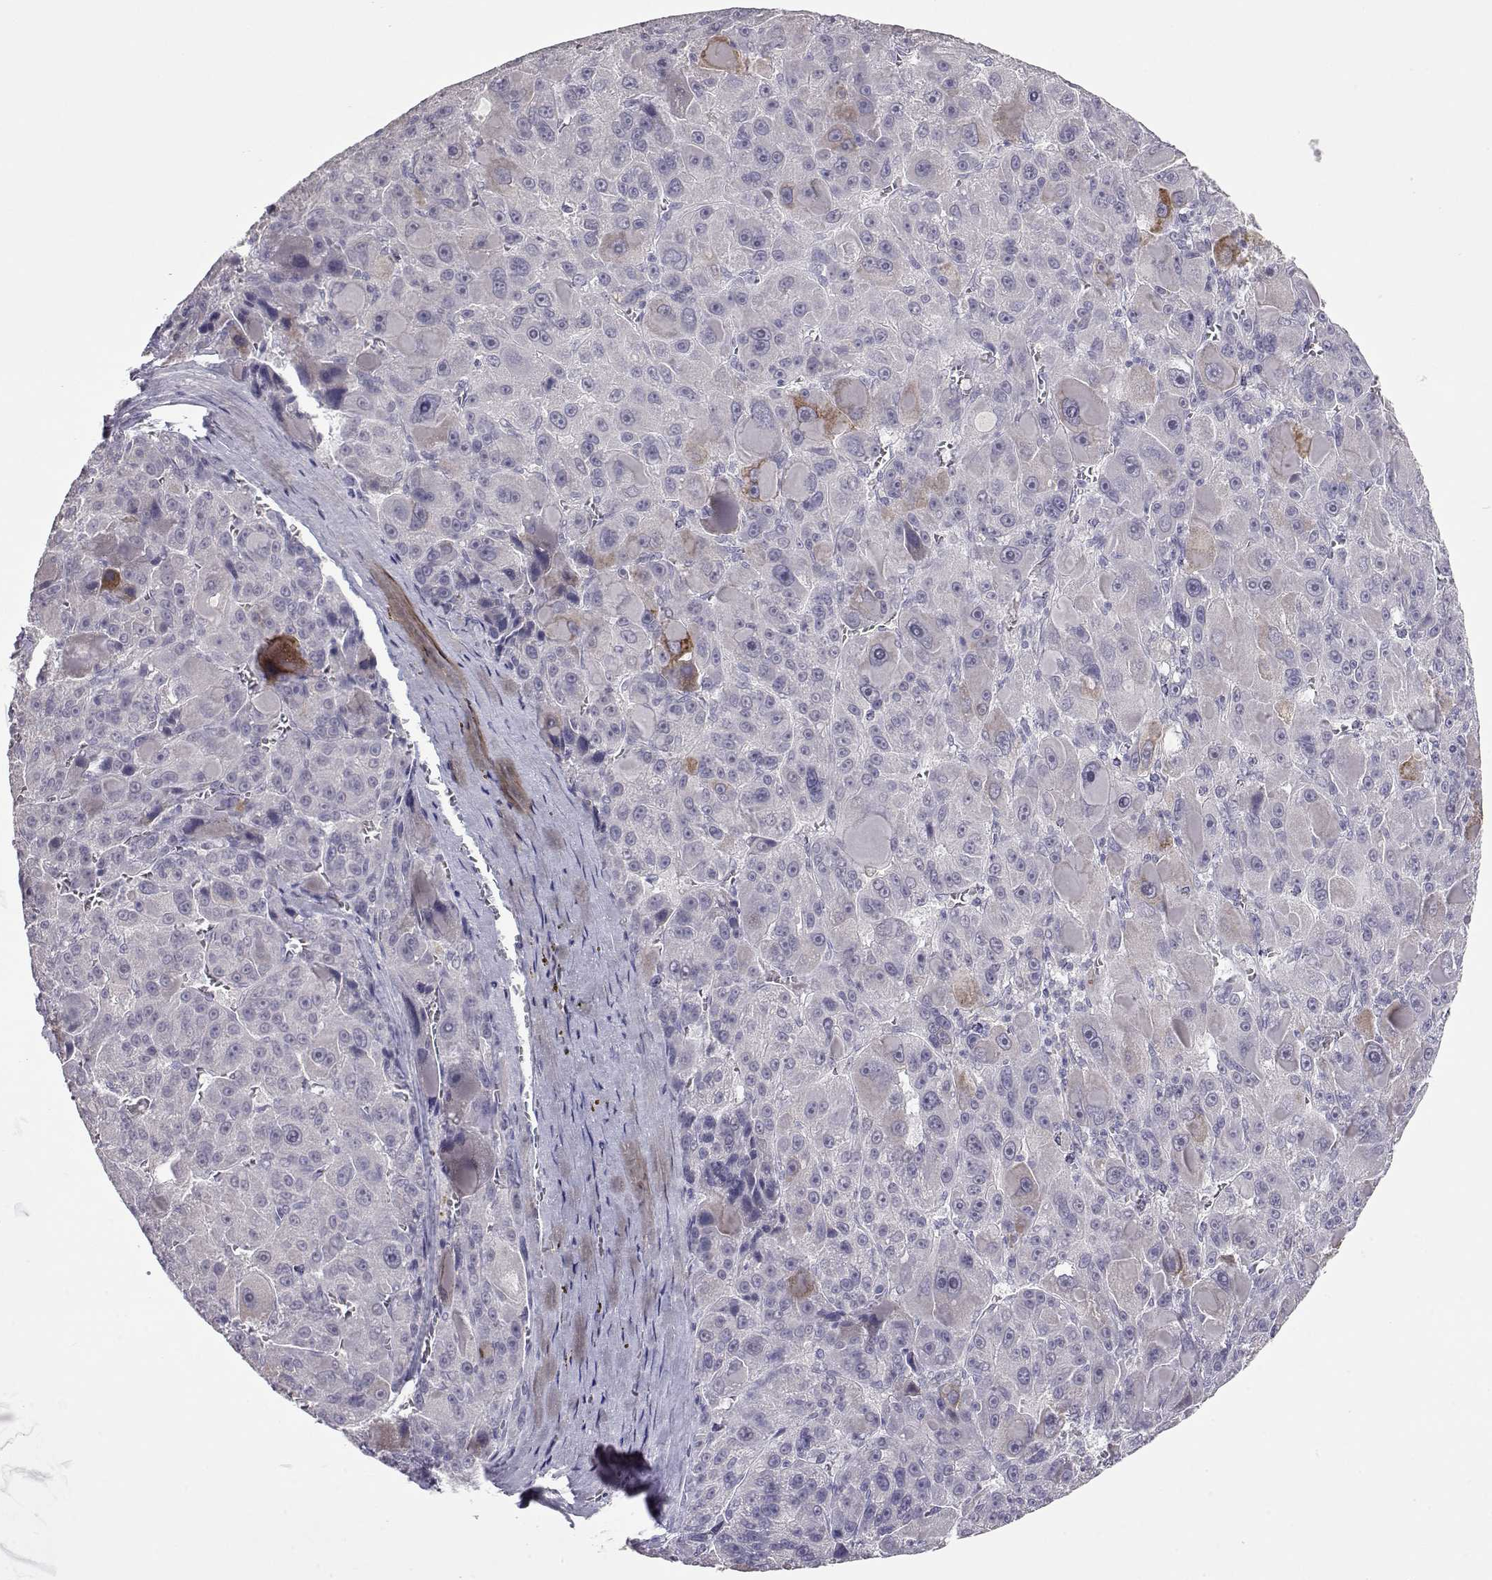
{"staining": {"intensity": "negative", "quantity": "none", "location": "none"}, "tissue": "liver cancer", "cell_type": "Tumor cells", "image_type": "cancer", "snomed": [{"axis": "morphology", "description": "Carcinoma, Hepatocellular, NOS"}, {"axis": "topography", "description": "Liver"}], "caption": "Image shows no protein positivity in tumor cells of hepatocellular carcinoma (liver) tissue.", "gene": "LAMB3", "patient": {"sex": "male", "age": 76}}